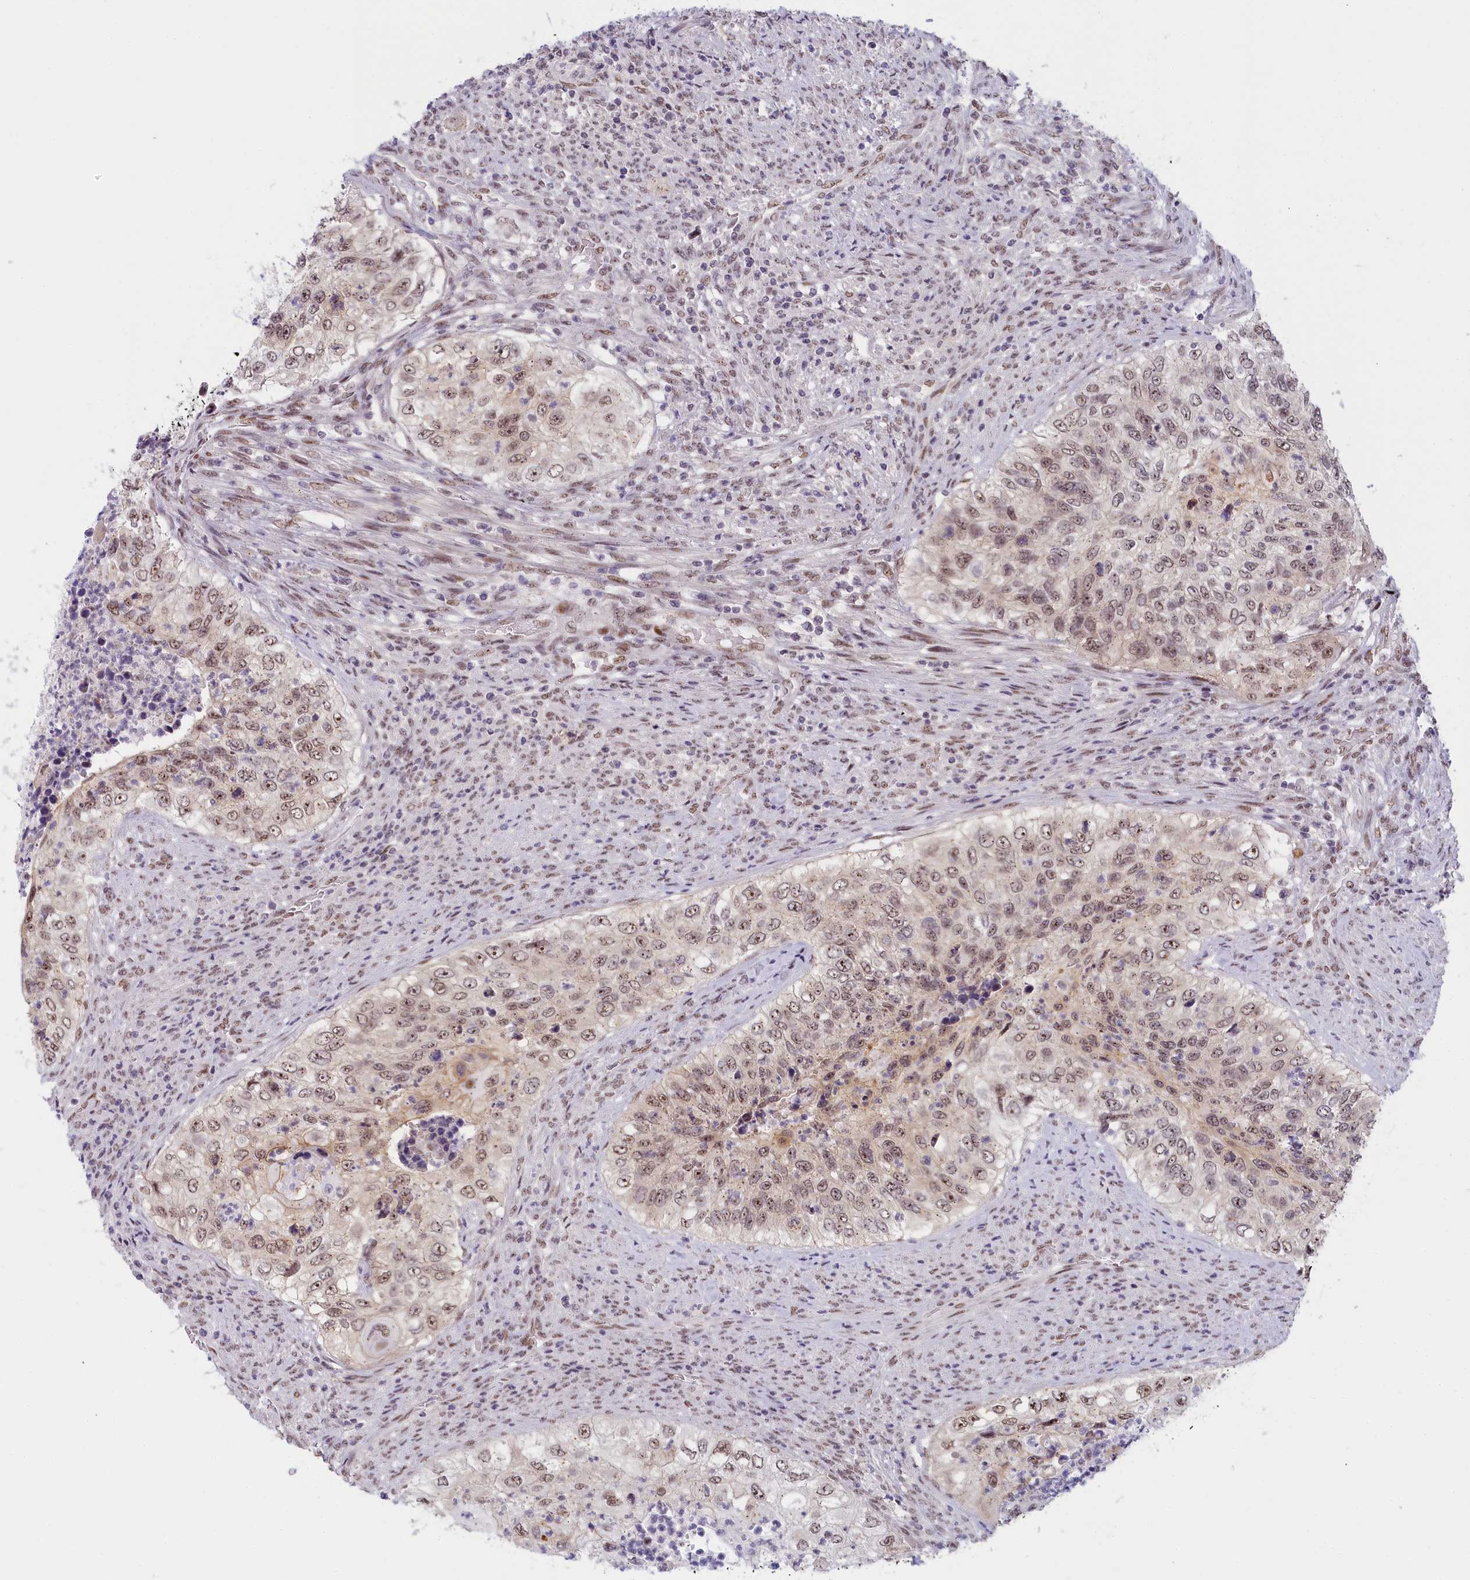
{"staining": {"intensity": "moderate", "quantity": ">75%", "location": "nuclear"}, "tissue": "urothelial cancer", "cell_type": "Tumor cells", "image_type": "cancer", "snomed": [{"axis": "morphology", "description": "Urothelial carcinoma, High grade"}, {"axis": "topography", "description": "Urinary bladder"}], "caption": "Protein staining exhibits moderate nuclear expression in approximately >75% of tumor cells in urothelial cancer.", "gene": "SEC31B", "patient": {"sex": "female", "age": 60}}